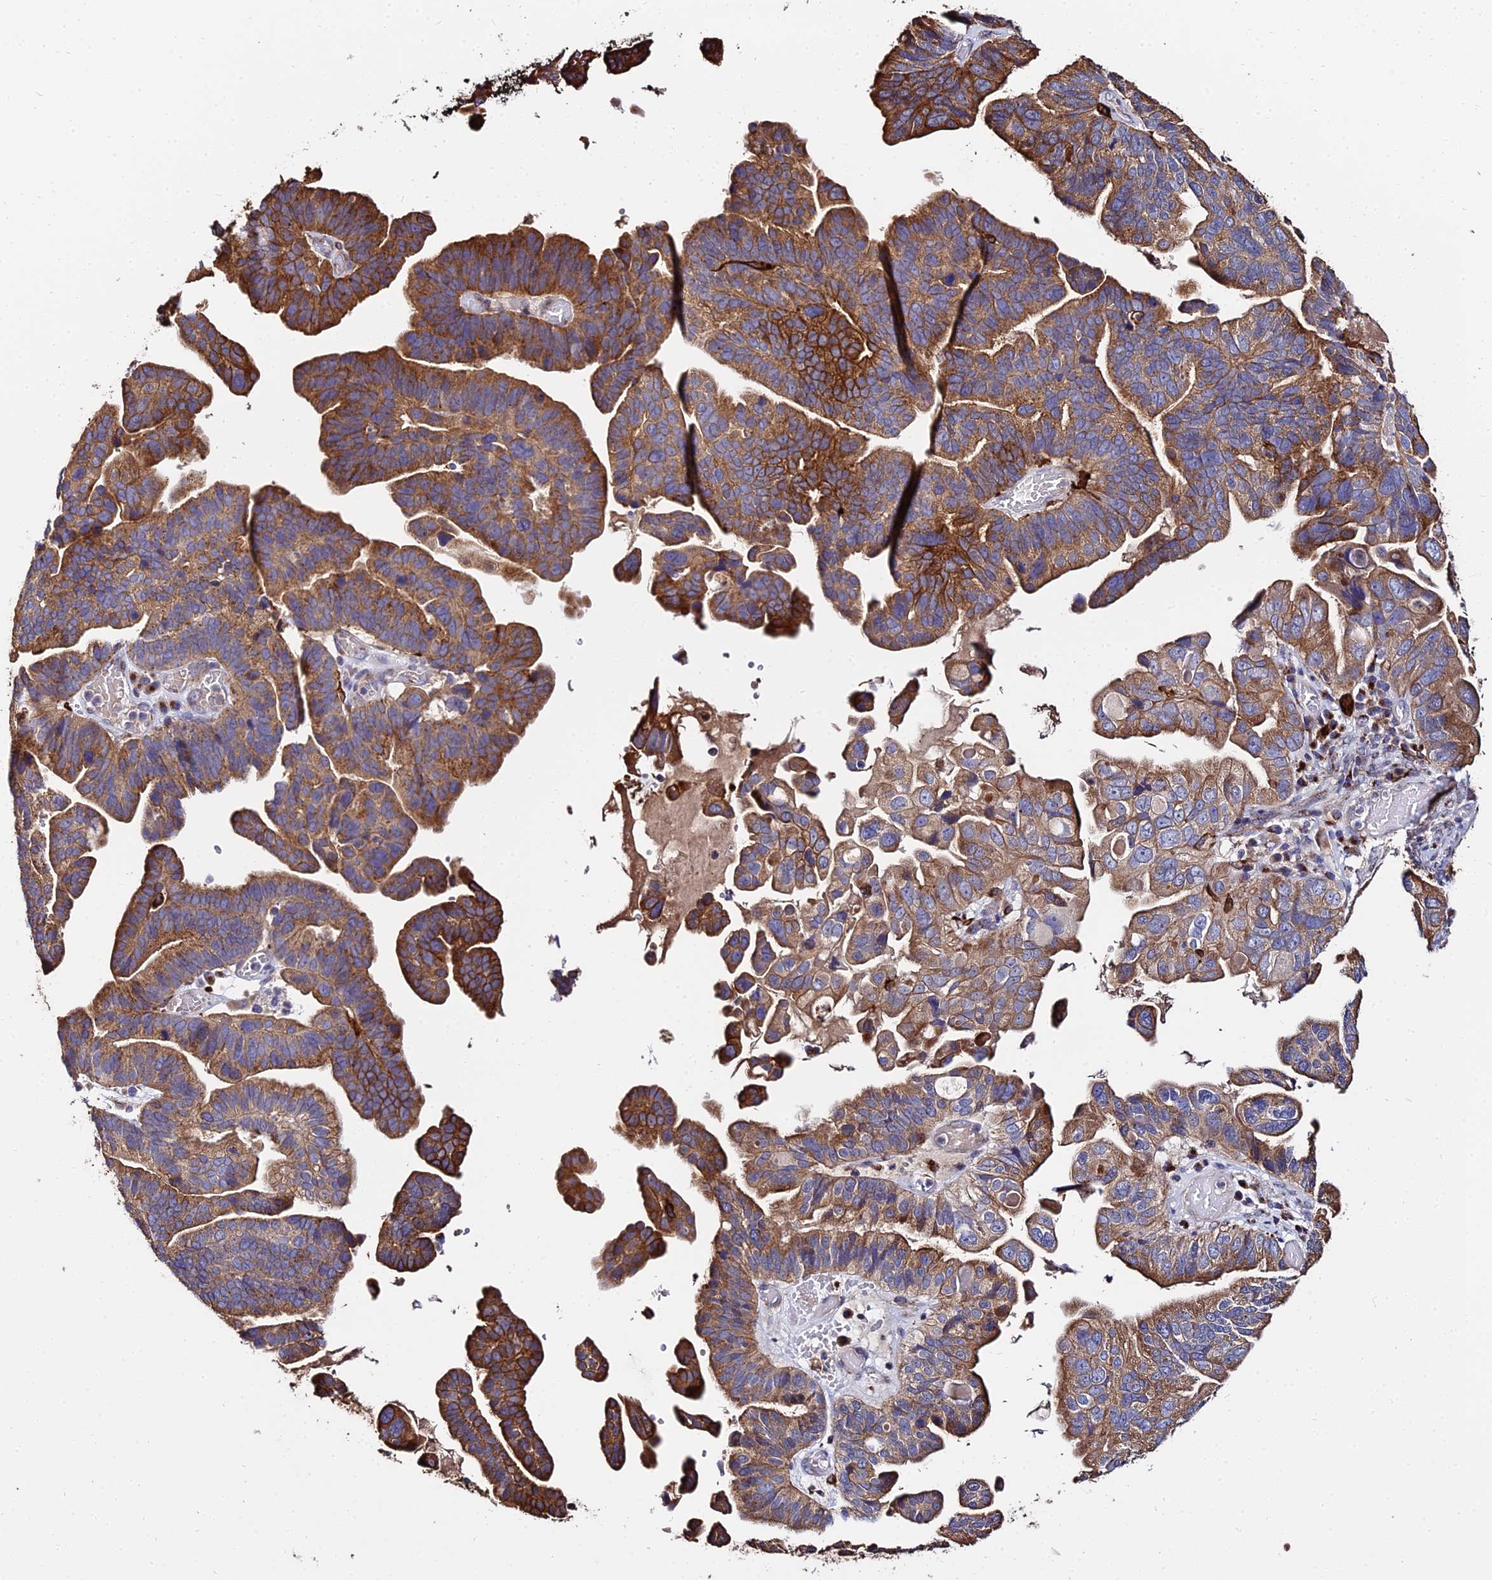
{"staining": {"intensity": "strong", "quantity": ">75%", "location": "cytoplasmic/membranous"}, "tissue": "ovarian cancer", "cell_type": "Tumor cells", "image_type": "cancer", "snomed": [{"axis": "morphology", "description": "Cystadenocarcinoma, serous, NOS"}, {"axis": "topography", "description": "Ovary"}], "caption": "A brown stain highlights strong cytoplasmic/membranous positivity of a protein in human ovarian cancer tumor cells. The staining is performed using DAB brown chromogen to label protein expression. The nuclei are counter-stained blue using hematoxylin.", "gene": "PEX19", "patient": {"sex": "female", "age": 56}}